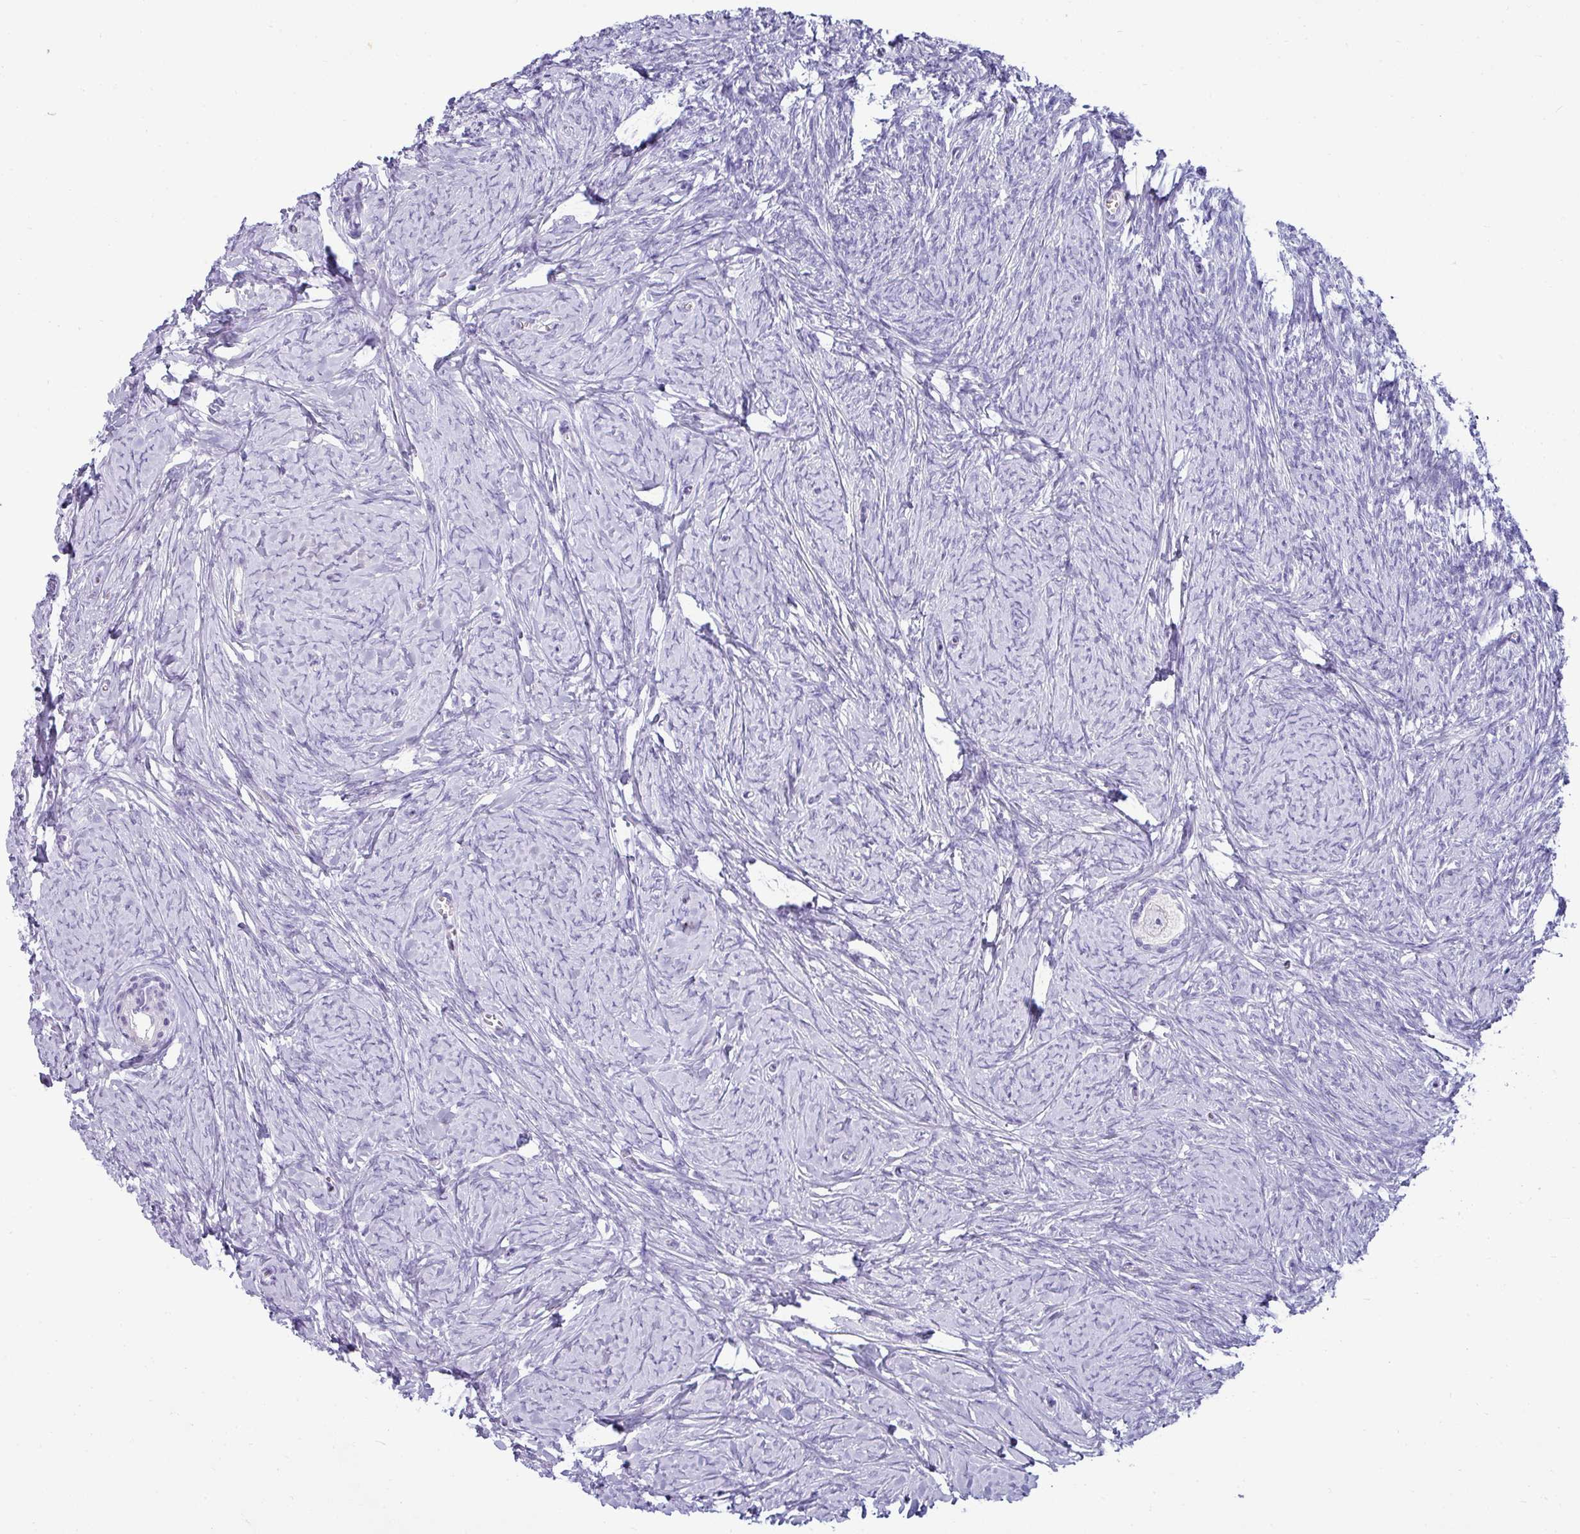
{"staining": {"intensity": "negative", "quantity": "none", "location": "none"}, "tissue": "ovary", "cell_type": "Follicle cells", "image_type": "normal", "snomed": [{"axis": "morphology", "description": "Normal tissue, NOS"}, {"axis": "topography", "description": "Ovary"}], "caption": "The histopathology image demonstrates no significant positivity in follicle cells of ovary.", "gene": "VCX2", "patient": {"sex": "female", "age": 44}}